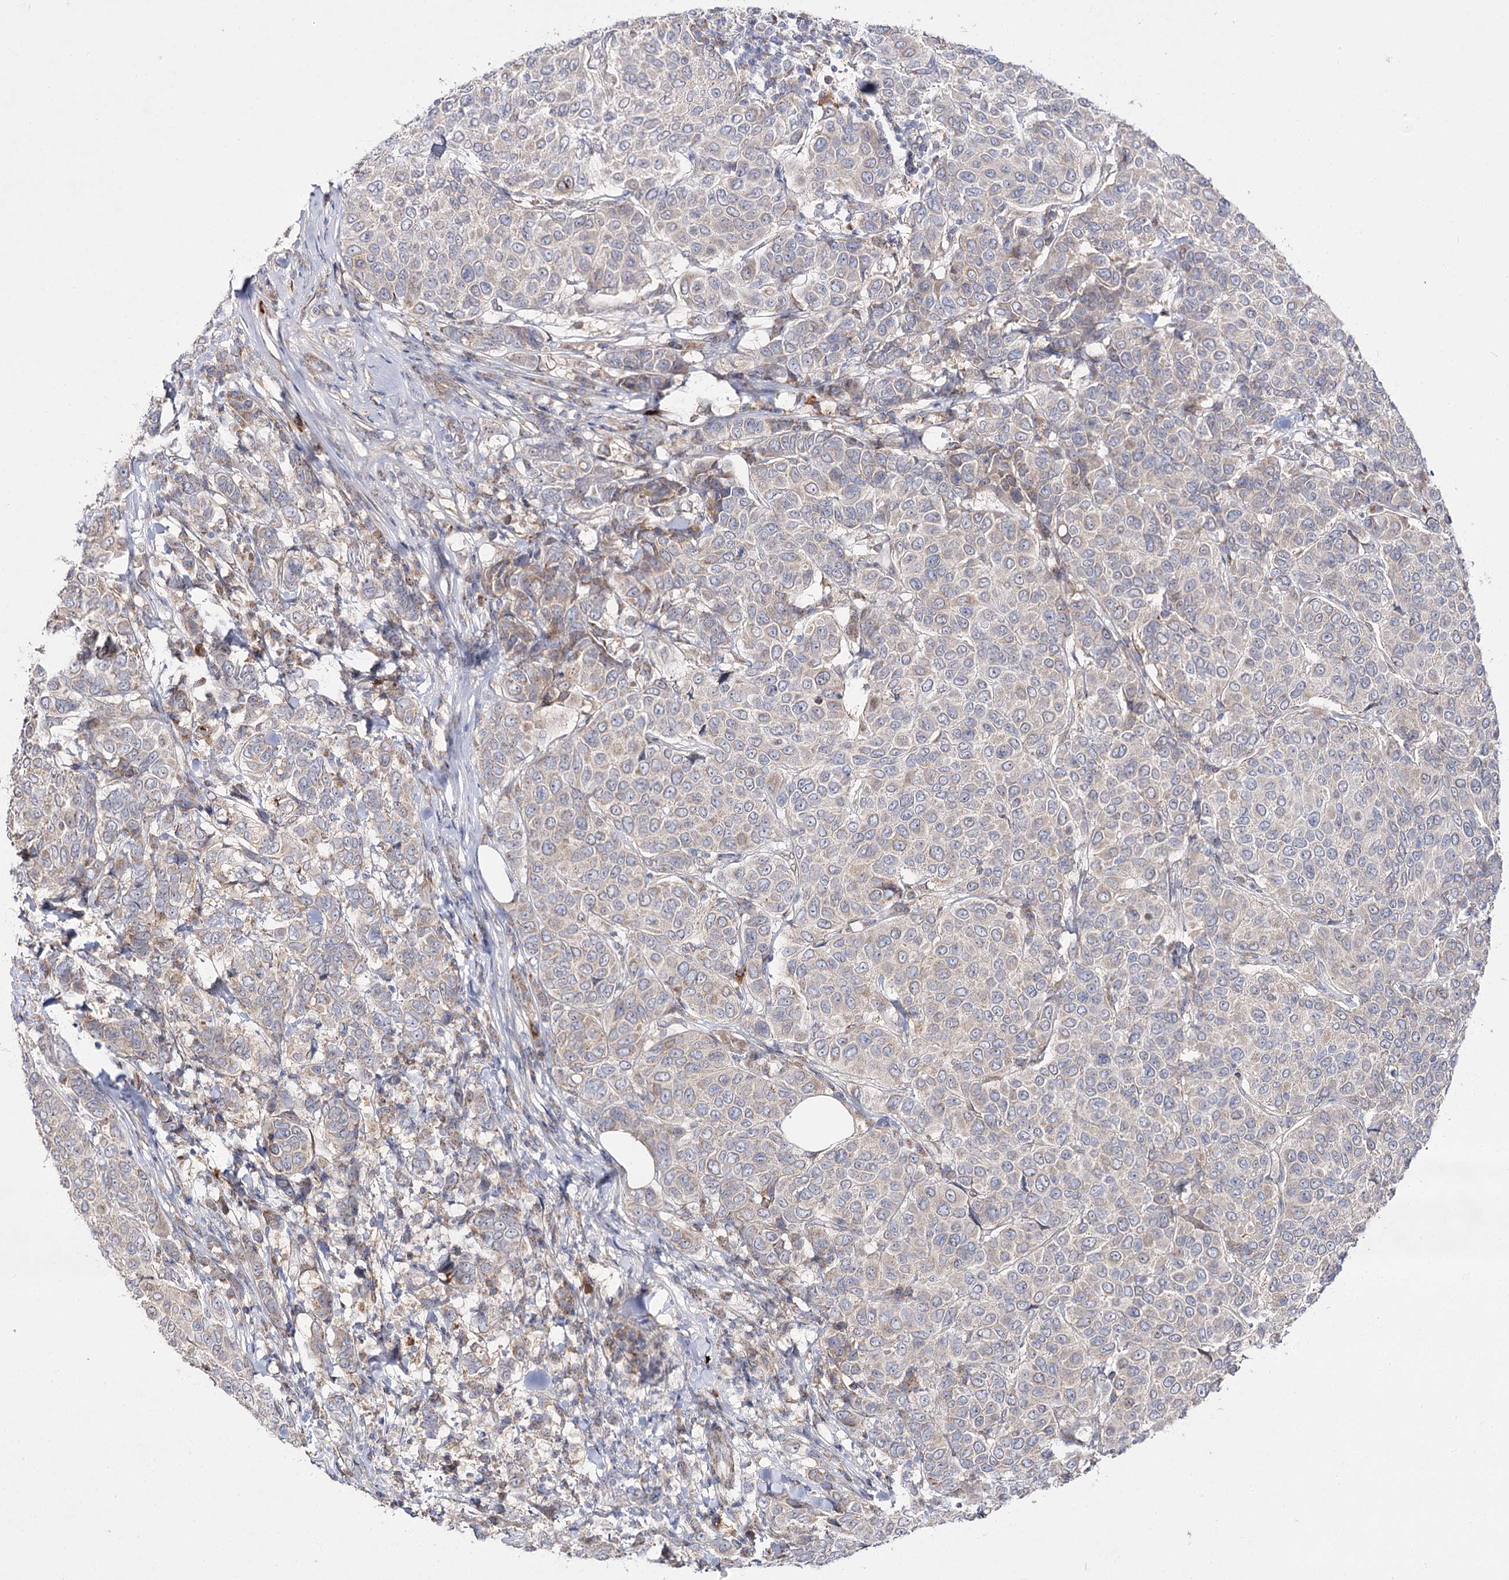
{"staining": {"intensity": "weak", "quantity": "<25%", "location": "cytoplasmic/membranous"}, "tissue": "breast cancer", "cell_type": "Tumor cells", "image_type": "cancer", "snomed": [{"axis": "morphology", "description": "Duct carcinoma"}, {"axis": "topography", "description": "Breast"}], "caption": "The histopathology image shows no staining of tumor cells in intraductal carcinoma (breast).", "gene": "C11orf80", "patient": {"sex": "female", "age": 55}}